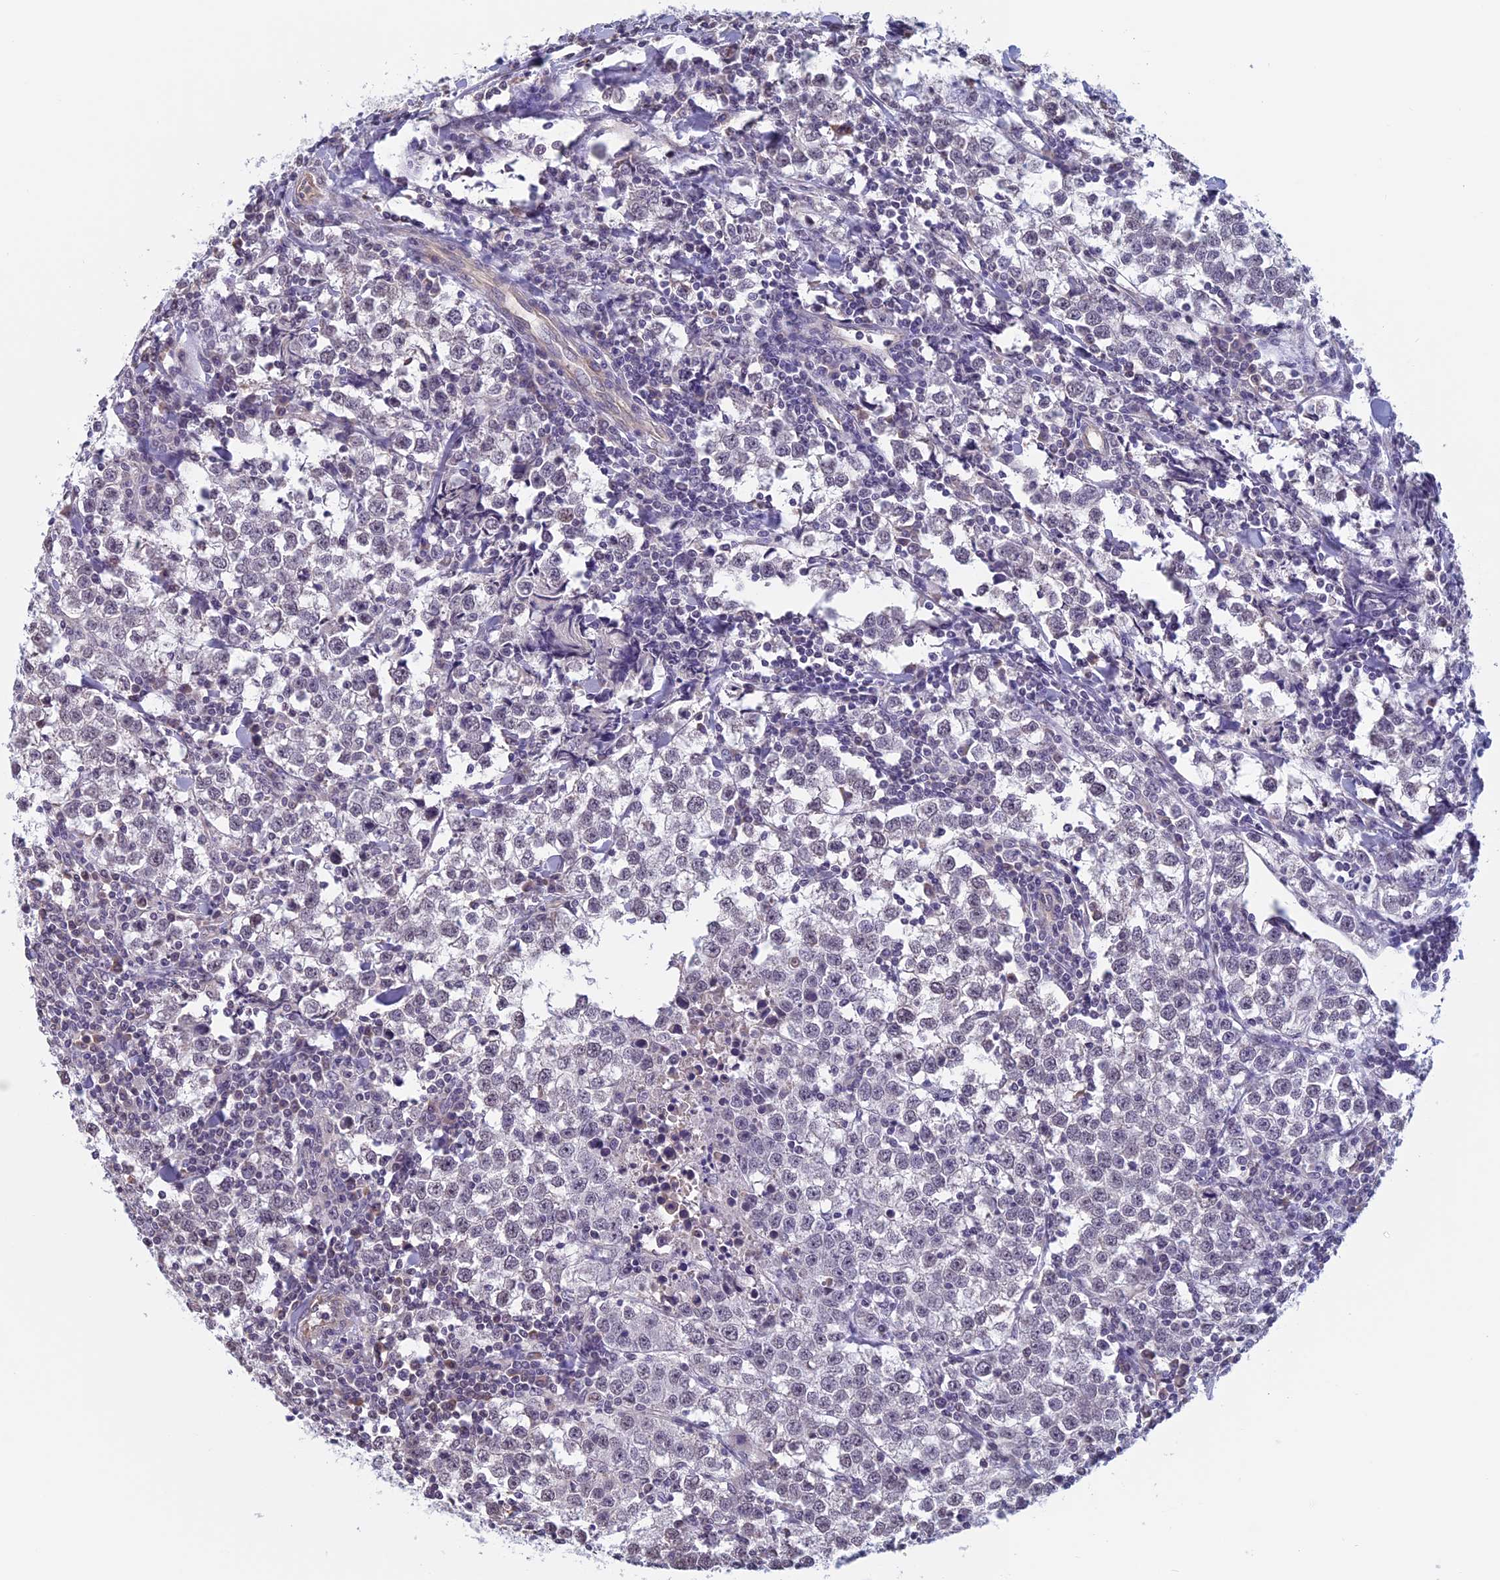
{"staining": {"intensity": "negative", "quantity": "none", "location": "none"}, "tissue": "testis cancer", "cell_type": "Tumor cells", "image_type": "cancer", "snomed": [{"axis": "morphology", "description": "Seminoma, NOS"}, {"axis": "morphology", "description": "Carcinoma, Embryonal, NOS"}, {"axis": "topography", "description": "Testis"}], "caption": "Image shows no significant protein positivity in tumor cells of embryonal carcinoma (testis).", "gene": "SLC1A6", "patient": {"sex": "male", "age": 36}}